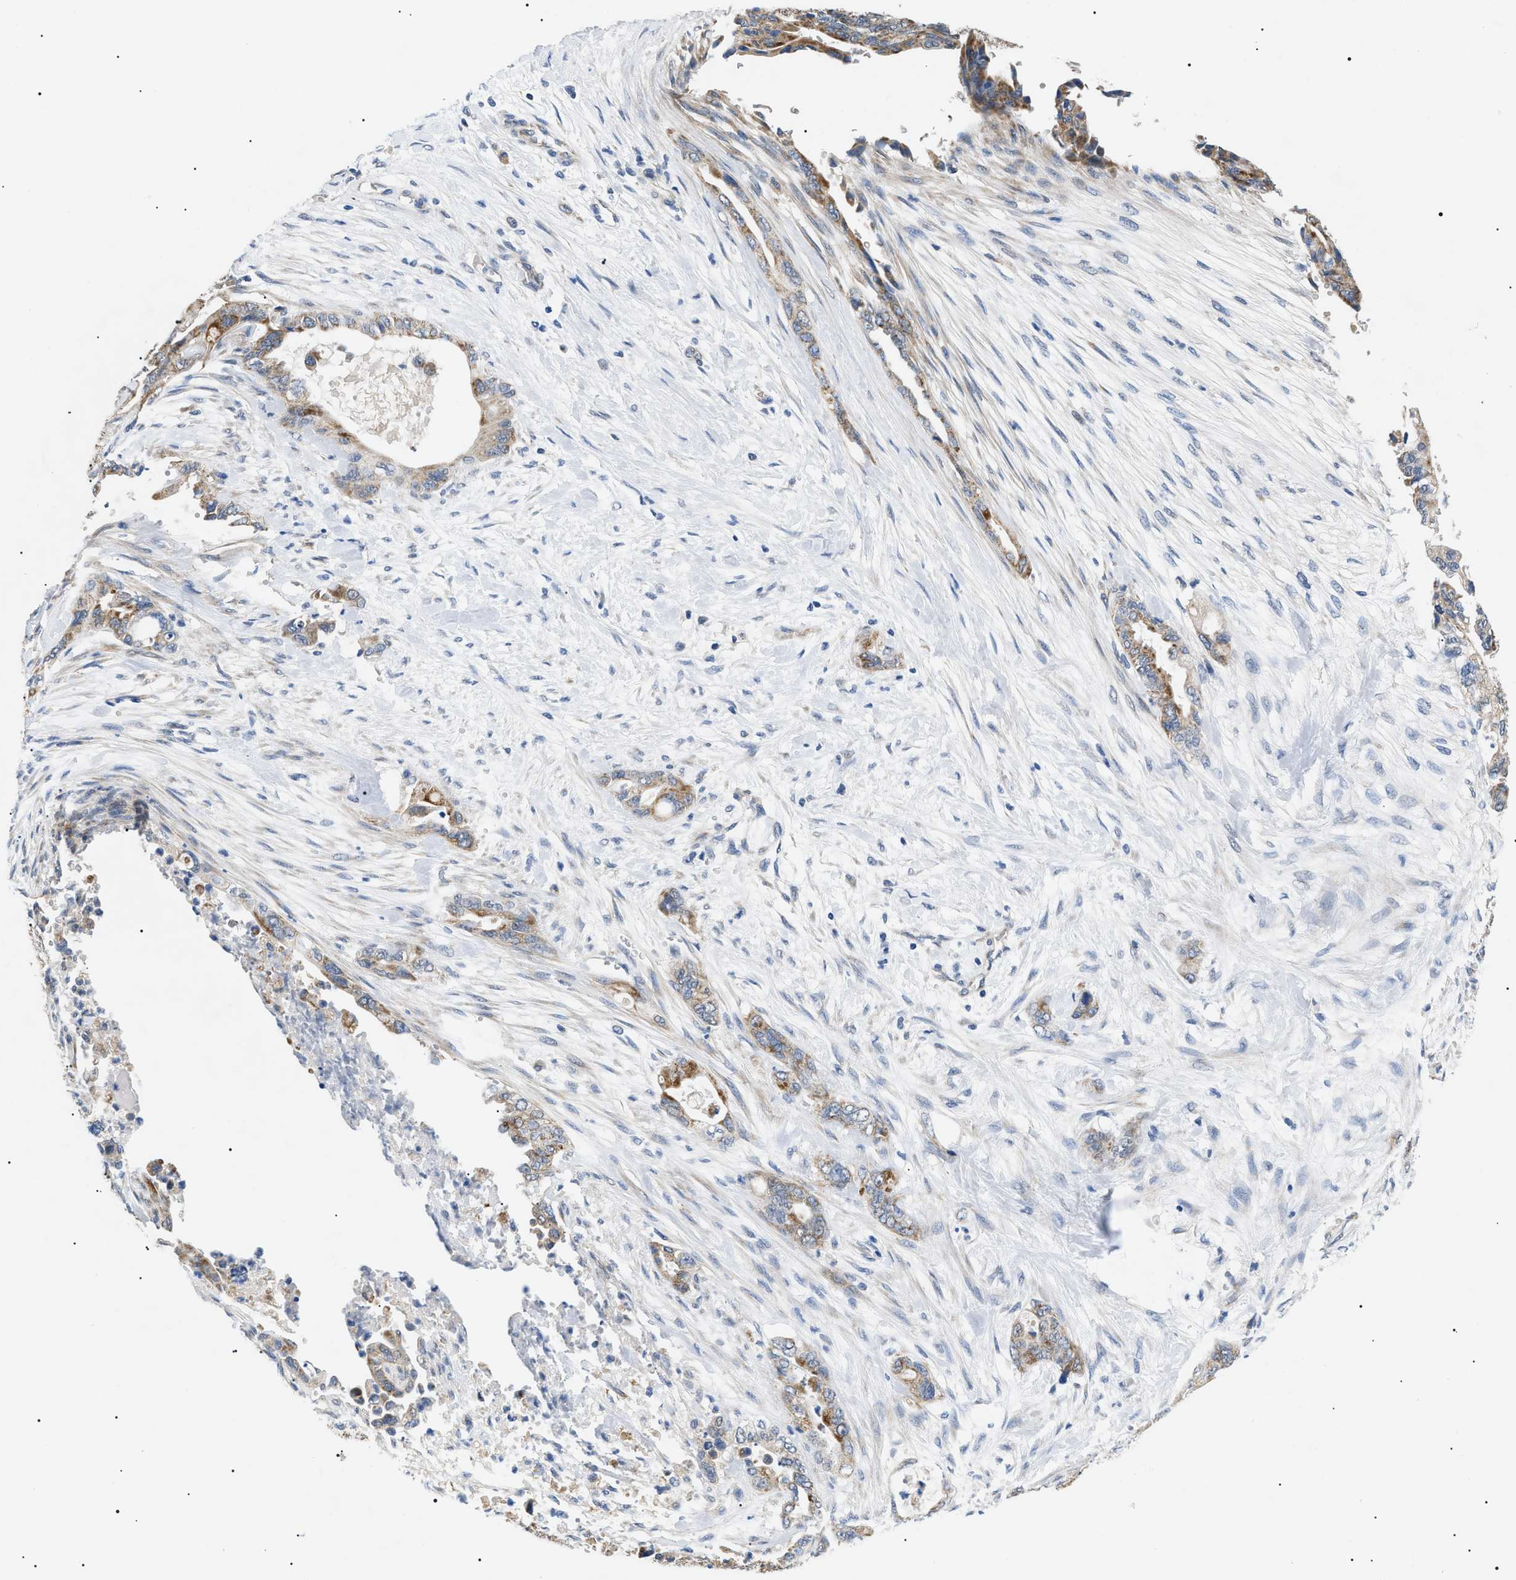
{"staining": {"intensity": "moderate", "quantity": ">75%", "location": "cytoplasmic/membranous"}, "tissue": "pancreatic cancer", "cell_type": "Tumor cells", "image_type": "cancer", "snomed": [{"axis": "morphology", "description": "Adenocarcinoma, NOS"}, {"axis": "topography", "description": "Pancreas"}], "caption": "A histopathology image showing moderate cytoplasmic/membranous staining in about >75% of tumor cells in adenocarcinoma (pancreatic), as visualized by brown immunohistochemical staining.", "gene": "TOMM6", "patient": {"sex": "male", "age": 70}}